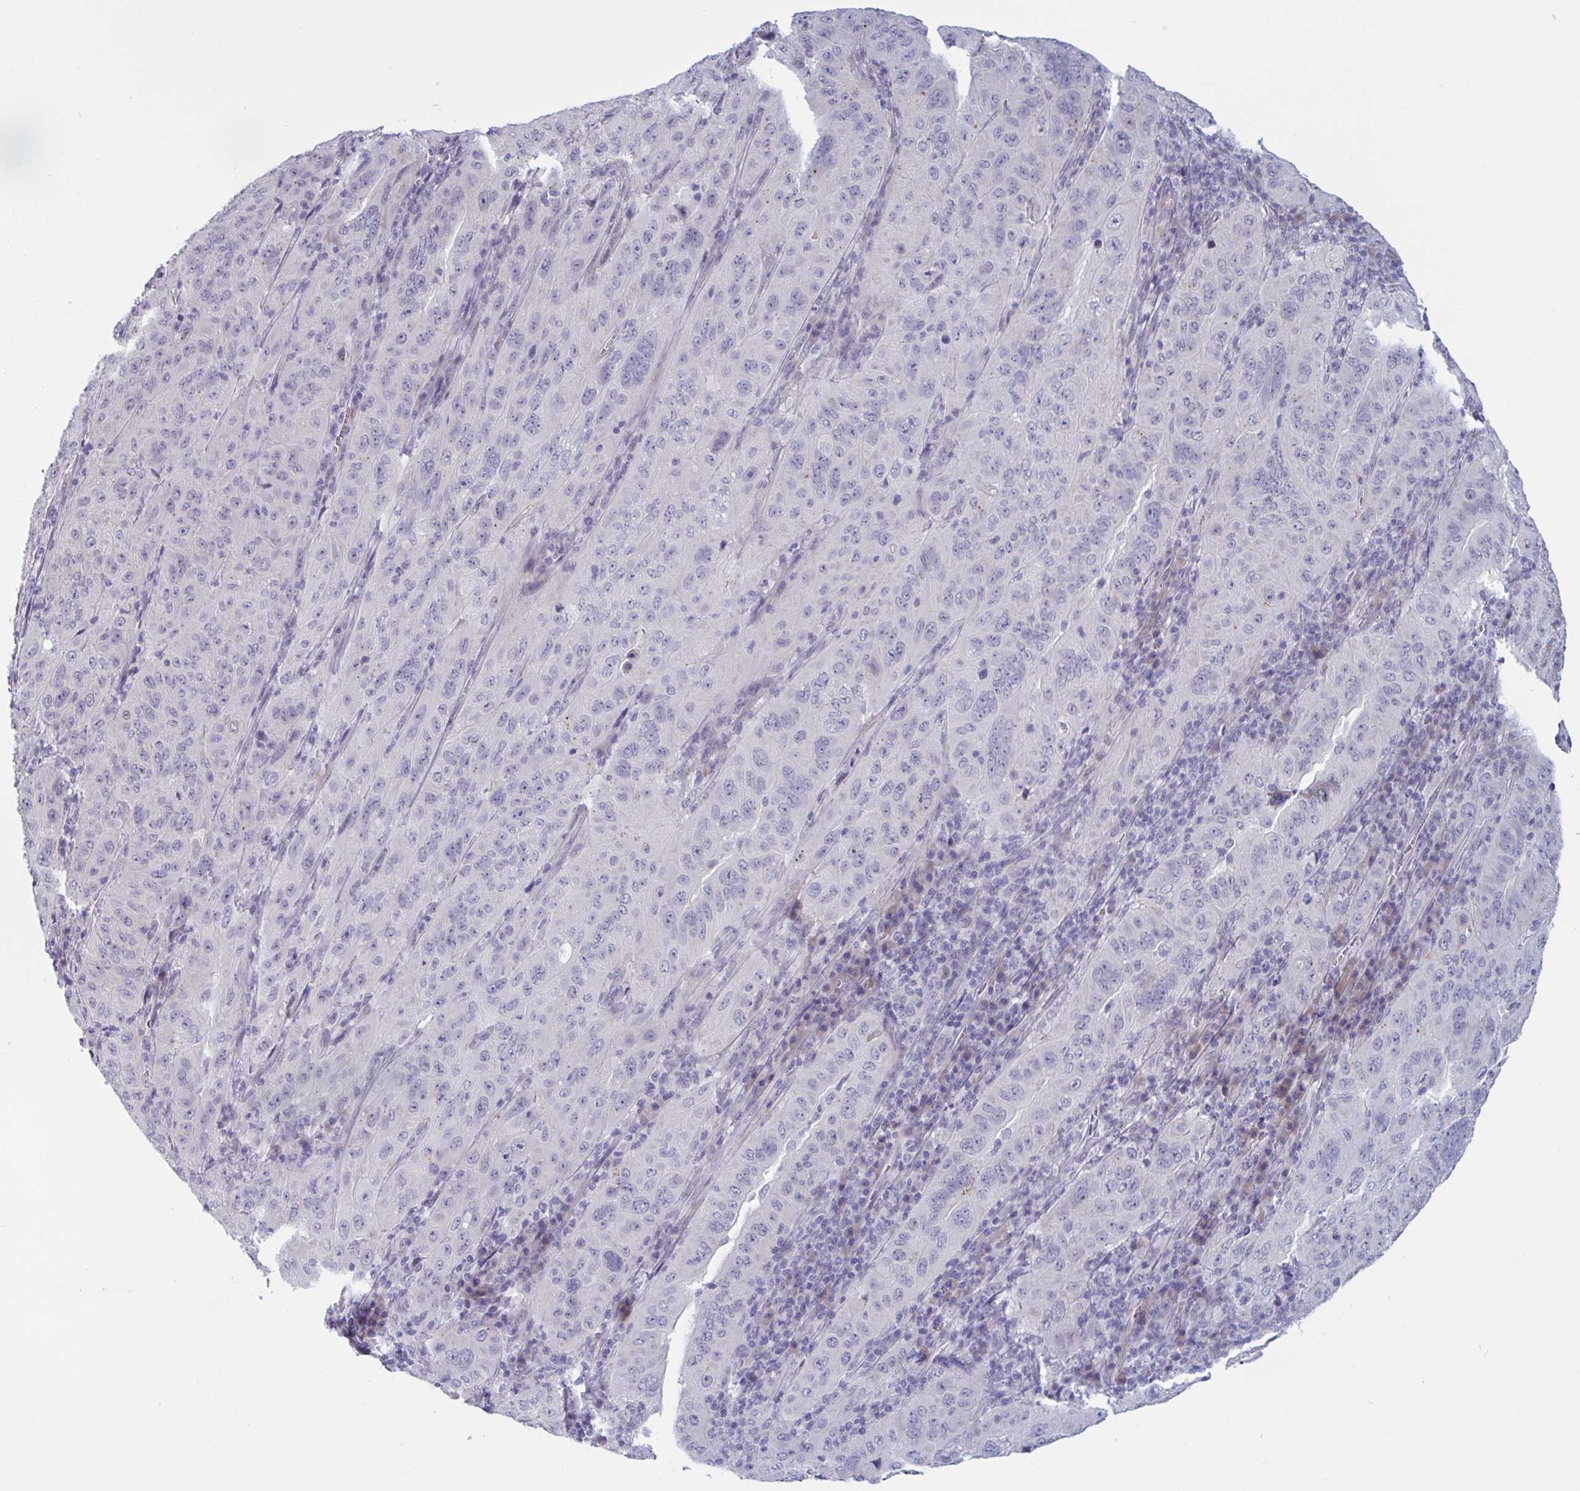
{"staining": {"intensity": "negative", "quantity": "none", "location": "none"}, "tissue": "pancreatic cancer", "cell_type": "Tumor cells", "image_type": "cancer", "snomed": [{"axis": "morphology", "description": "Adenocarcinoma, NOS"}, {"axis": "topography", "description": "Pancreas"}], "caption": "The photomicrograph reveals no staining of tumor cells in pancreatic cancer. (DAB immunohistochemistry with hematoxylin counter stain).", "gene": "TCEAL8", "patient": {"sex": "male", "age": 63}}